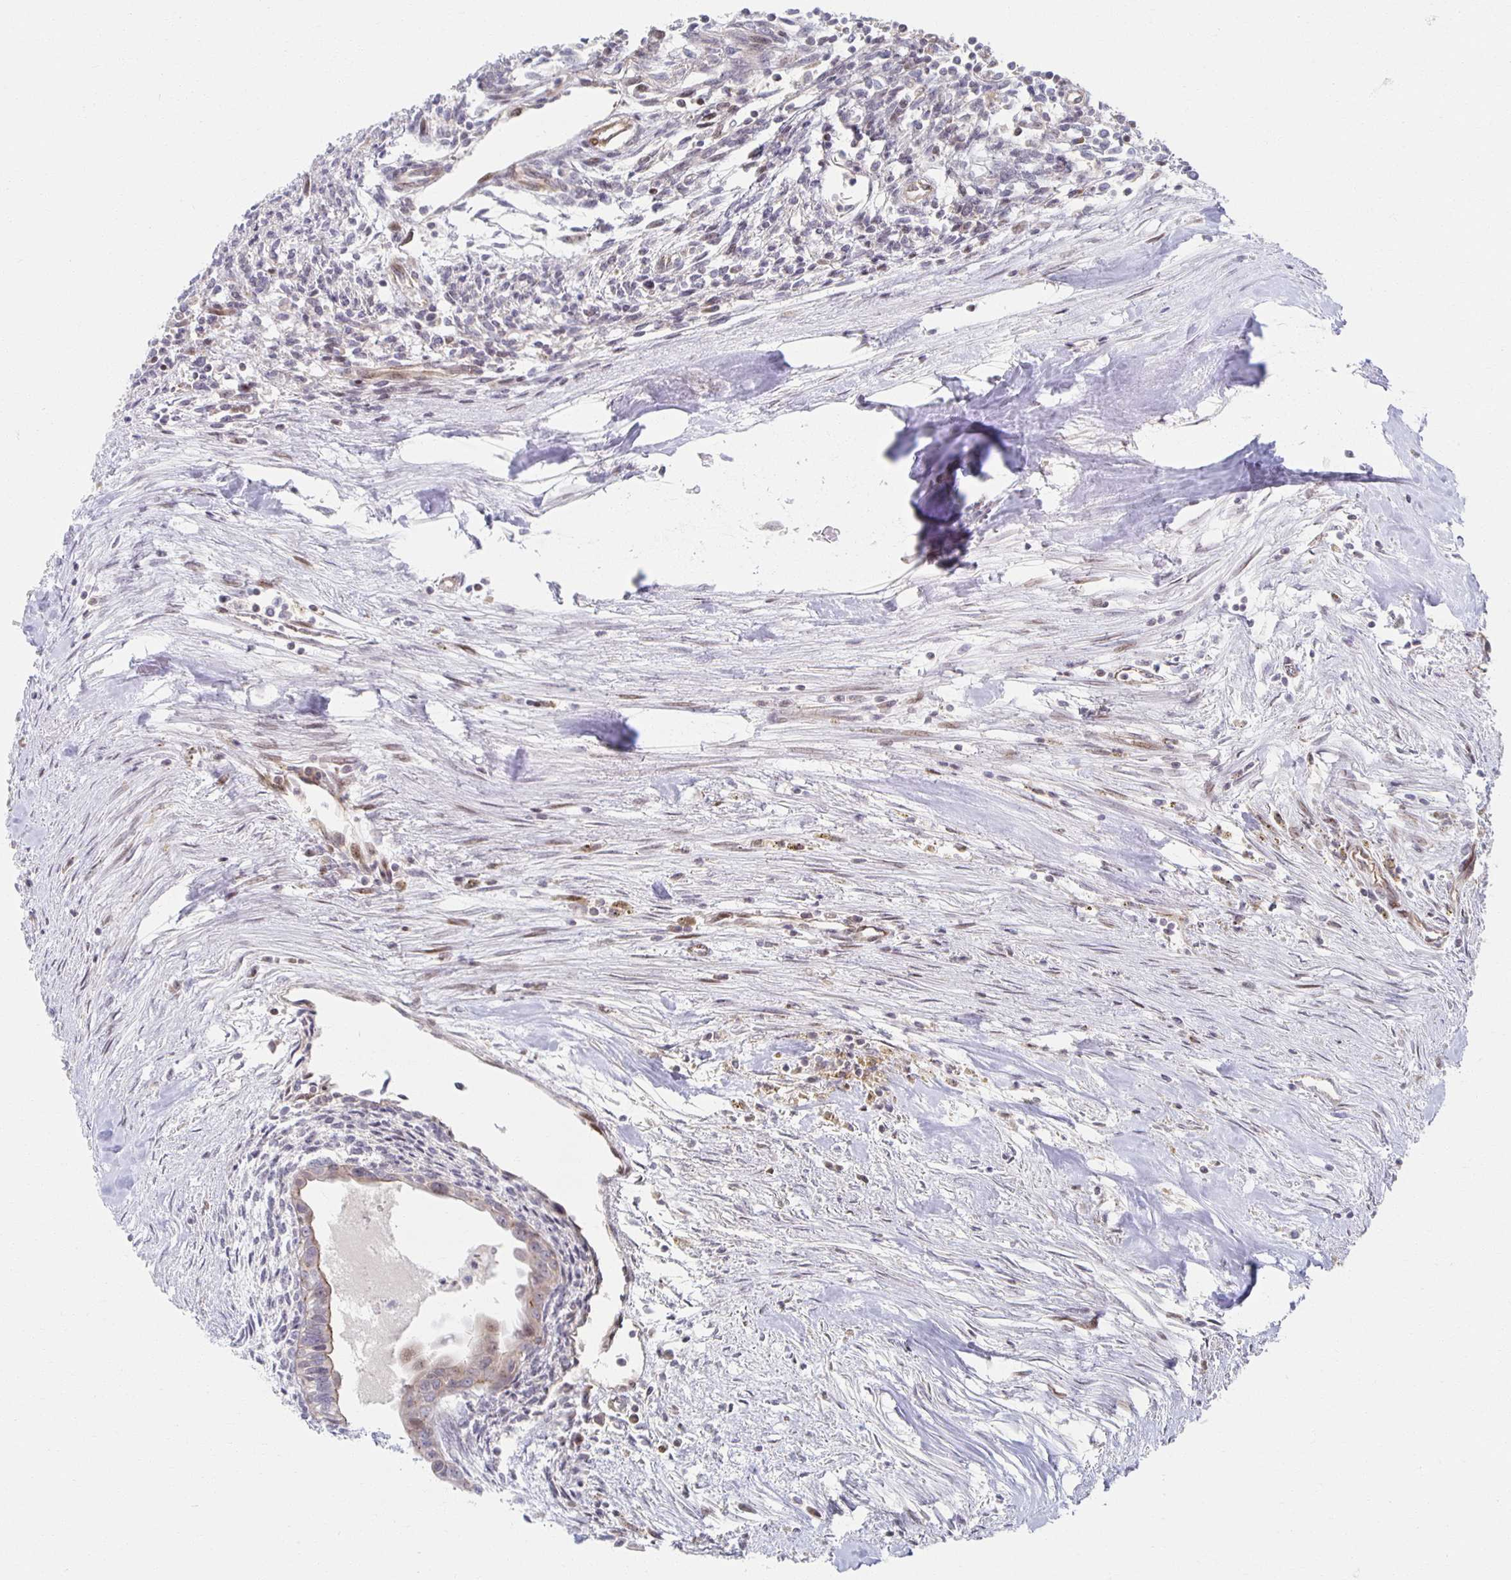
{"staining": {"intensity": "weak", "quantity": "25%-75%", "location": "cytoplasmic/membranous"}, "tissue": "testis cancer", "cell_type": "Tumor cells", "image_type": "cancer", "snomed": [{"axis": "morphology", "description": "Carcinoma, Embryonal, NOS"}, {"axis": "topography", "description": "Testis"}], "caption": "Tumor cells exhibit low levels of weak cytoplasmic/membranous expression in about 25%-75% of cells in testis cancer (embryonal carcinoma). The protein of interest is shown in brown color, while the nuclei are stained blue.", "gene": "HCFC1R1", "patient": {"sex": "male", "age": 37}}